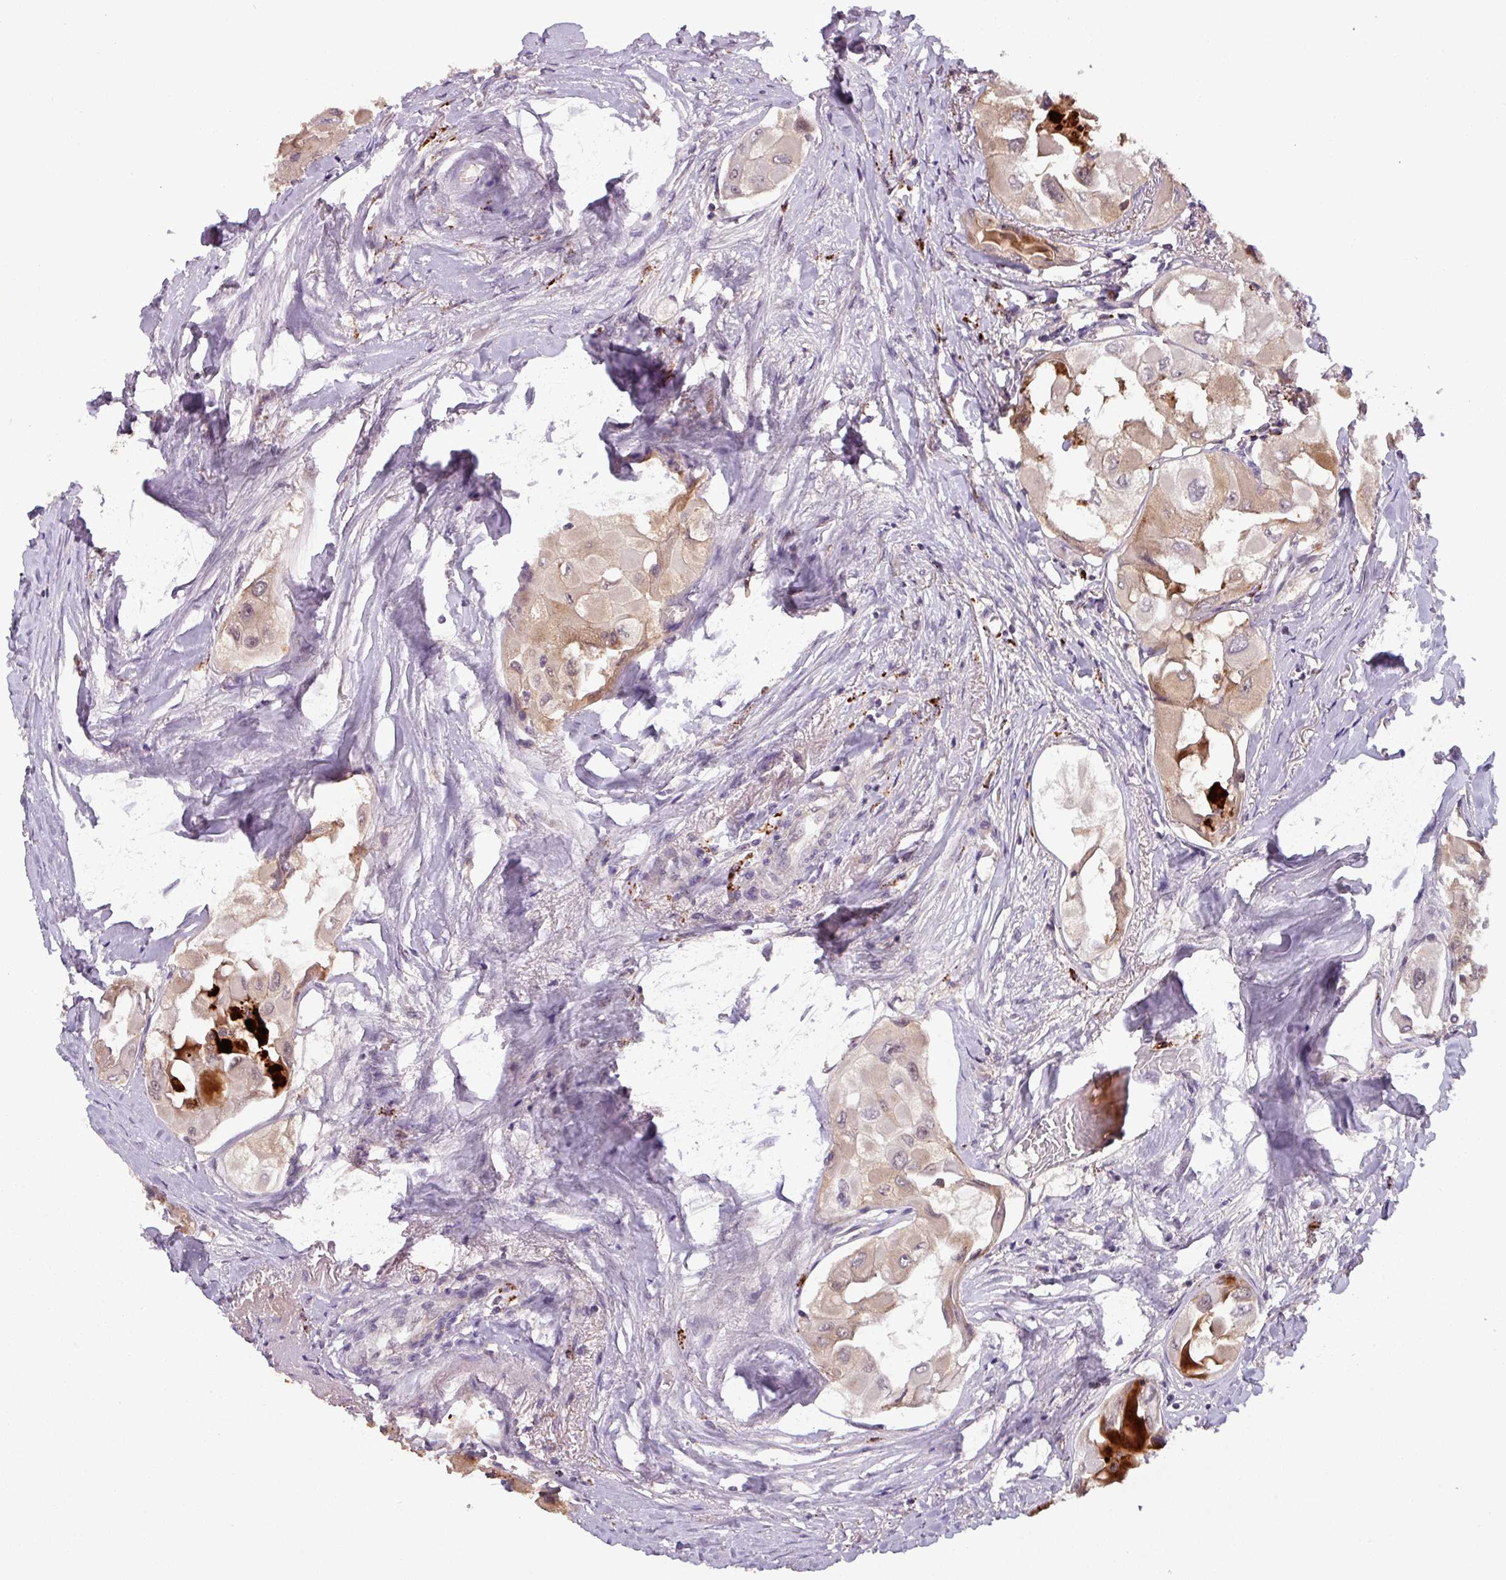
{"staining": {"intensity": "moderate", "quantity": "<25%", "location": "cytoplasmic/membranous"}, "tissue": "thyroid cancer", "cell_type": "Tumor cells", "image_type": "cancer", "snomed": [{"axis": "morphology", "description": "Normal tissue, NOS"}, {"axis": "morphology", "description": "Papillary adenocarcinoma, NOS"}, {"axis": "topography", "description": "Thyroid gland"}], "caption": "High-power microscopy captured an immunohistochemistry (IHC) histopathology image of thyroid cancer, revealing moderate cytoplasmic/membranous expression in about <25% of tumor cells.", "gene": "PUS1", "patient": {"sex": "female", "age": 59}}